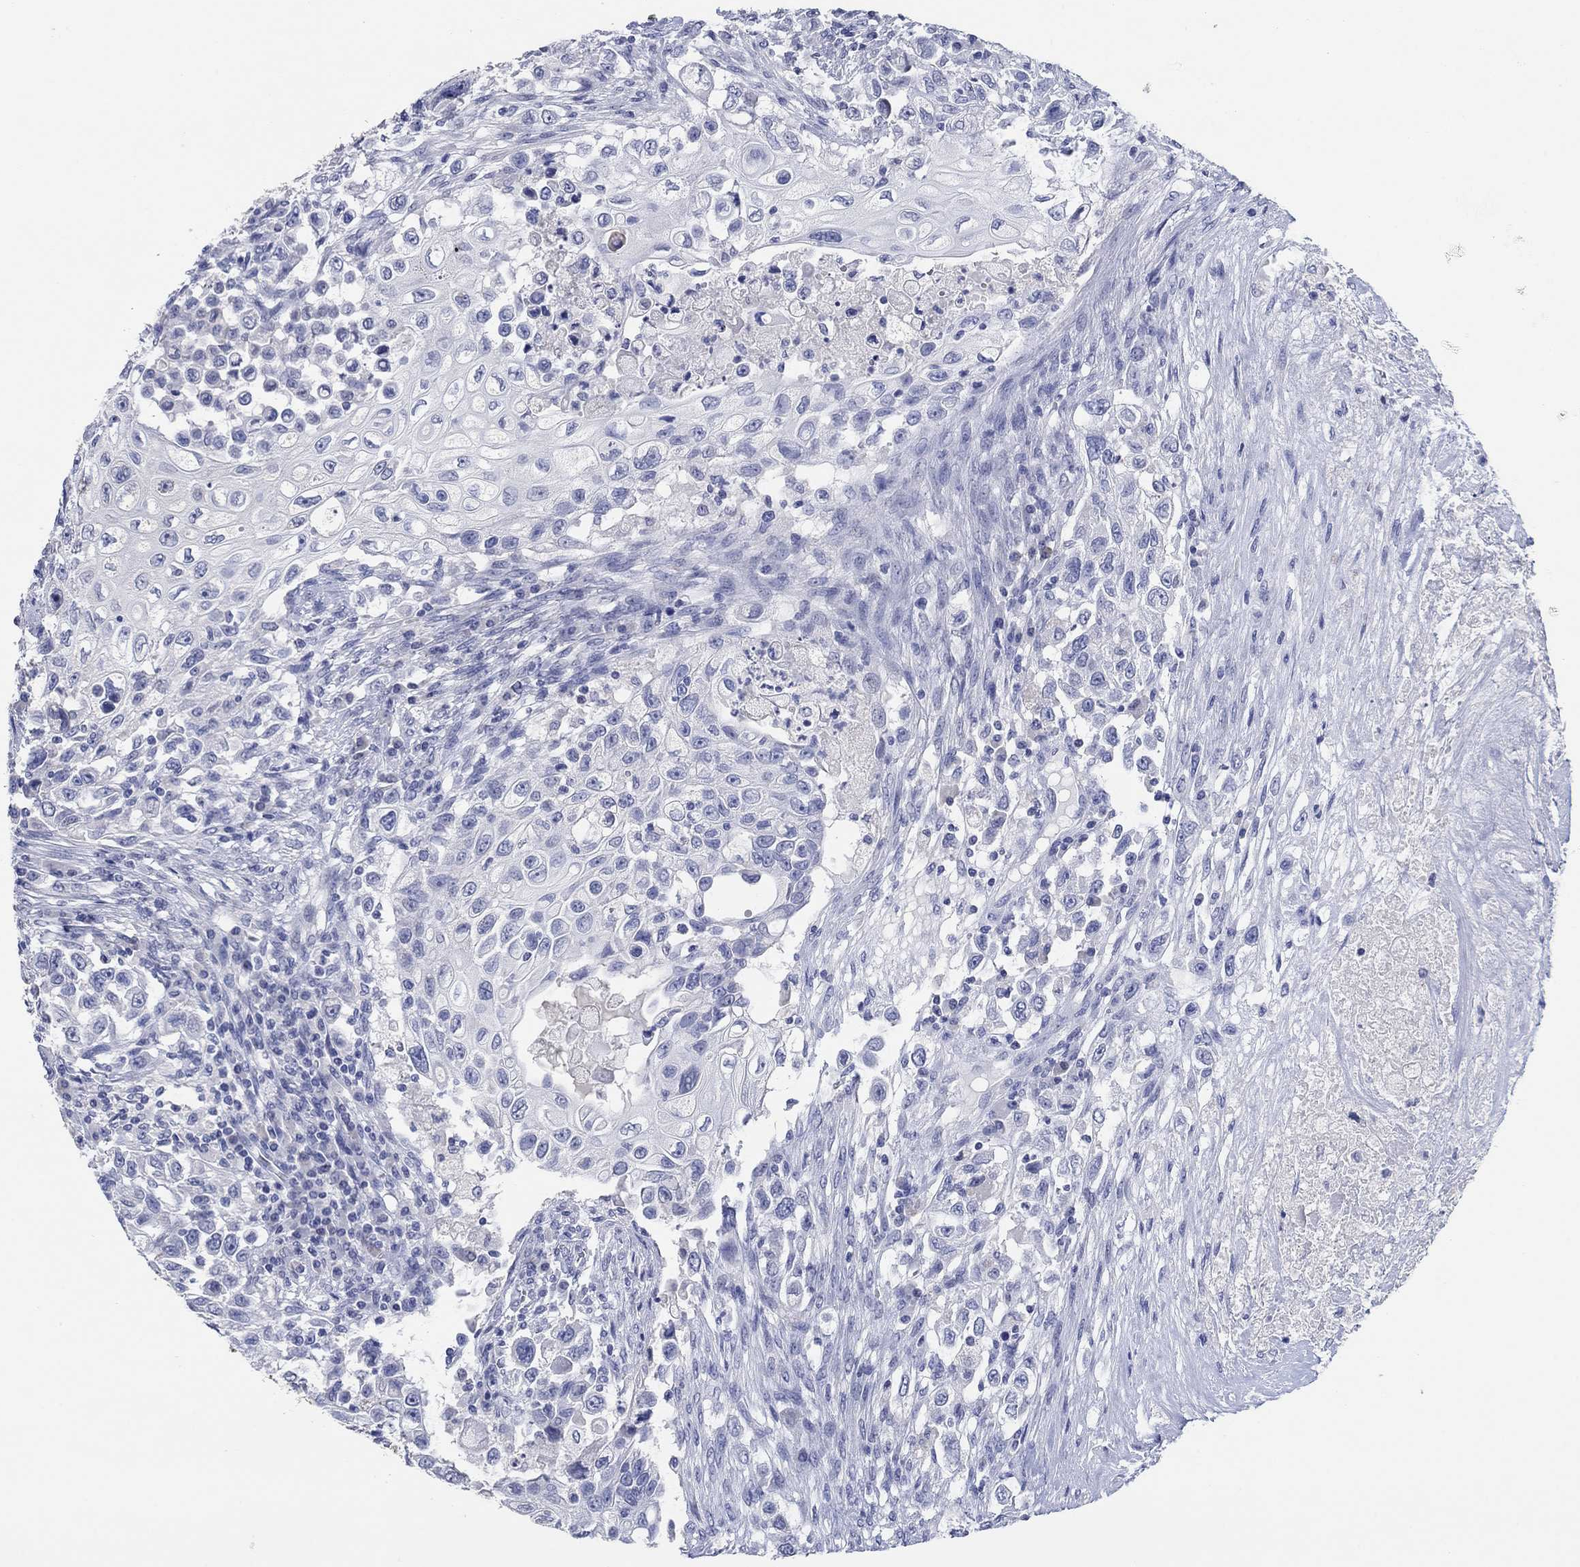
{"staining": {"intensity": "negative", "quantity": "none", "location": "none"}, "tissue": "urothelial cancer", "cell_type": "Tumor cells", "image_type": "cancer", "snomed": [{"axis": "morphology", "description": "Urothelial carcinoma, High grade"}, {"axis": "topography", "description": "Urinary bladder"}], "caption": "DAB (3,3'-diaminobenzidine) immunohistochemical staining of high-grade urothelial carcinoma shows no significant staining in tumor cells. (DAB immunohistochemistry (IHC), high magnification).", "gene": "POU5F1", "patient": {"sex": "female", "age": 56}}